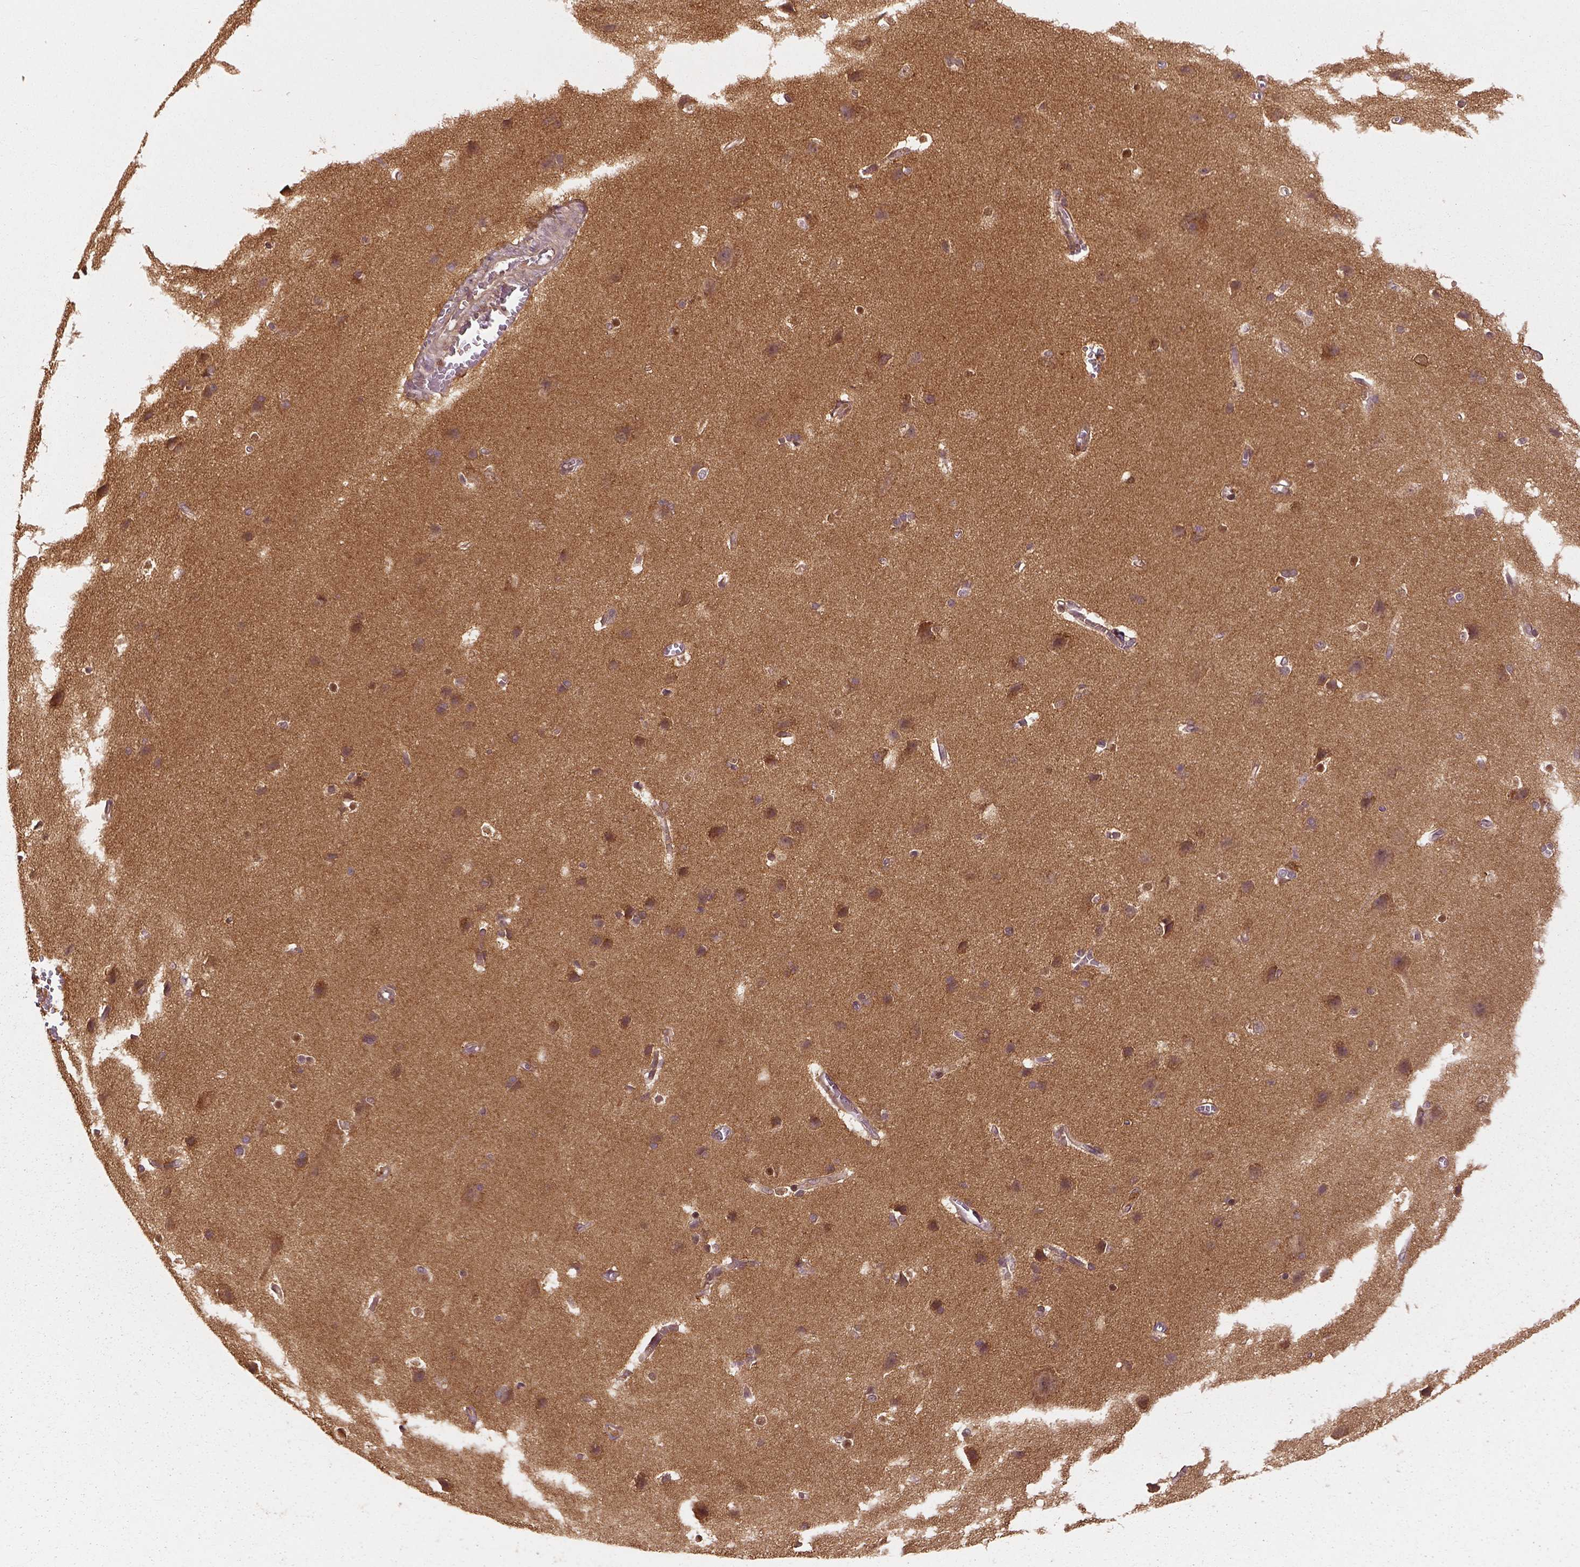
{"staining": {"intensity": "weak", "quantity": ">75%", "location": "cytoplasmic/membranous"}, "tissue": "cerebral cortex", "cell_type": "Endothelial cells", "image_type": "normal", "snomed": [{"axis": "morphology", "description": "Normal tissue, NOS"}, {"axis": "topography", "description": "Cerebral cortex"}], "caption": "Endothelial cells display low levels of weak cytoplasmic/membranous expression in approximately >75% of cells in benign human cerebral cortex.", "gene": "GPI", "patient": {"sex": "male", "age": 37}}